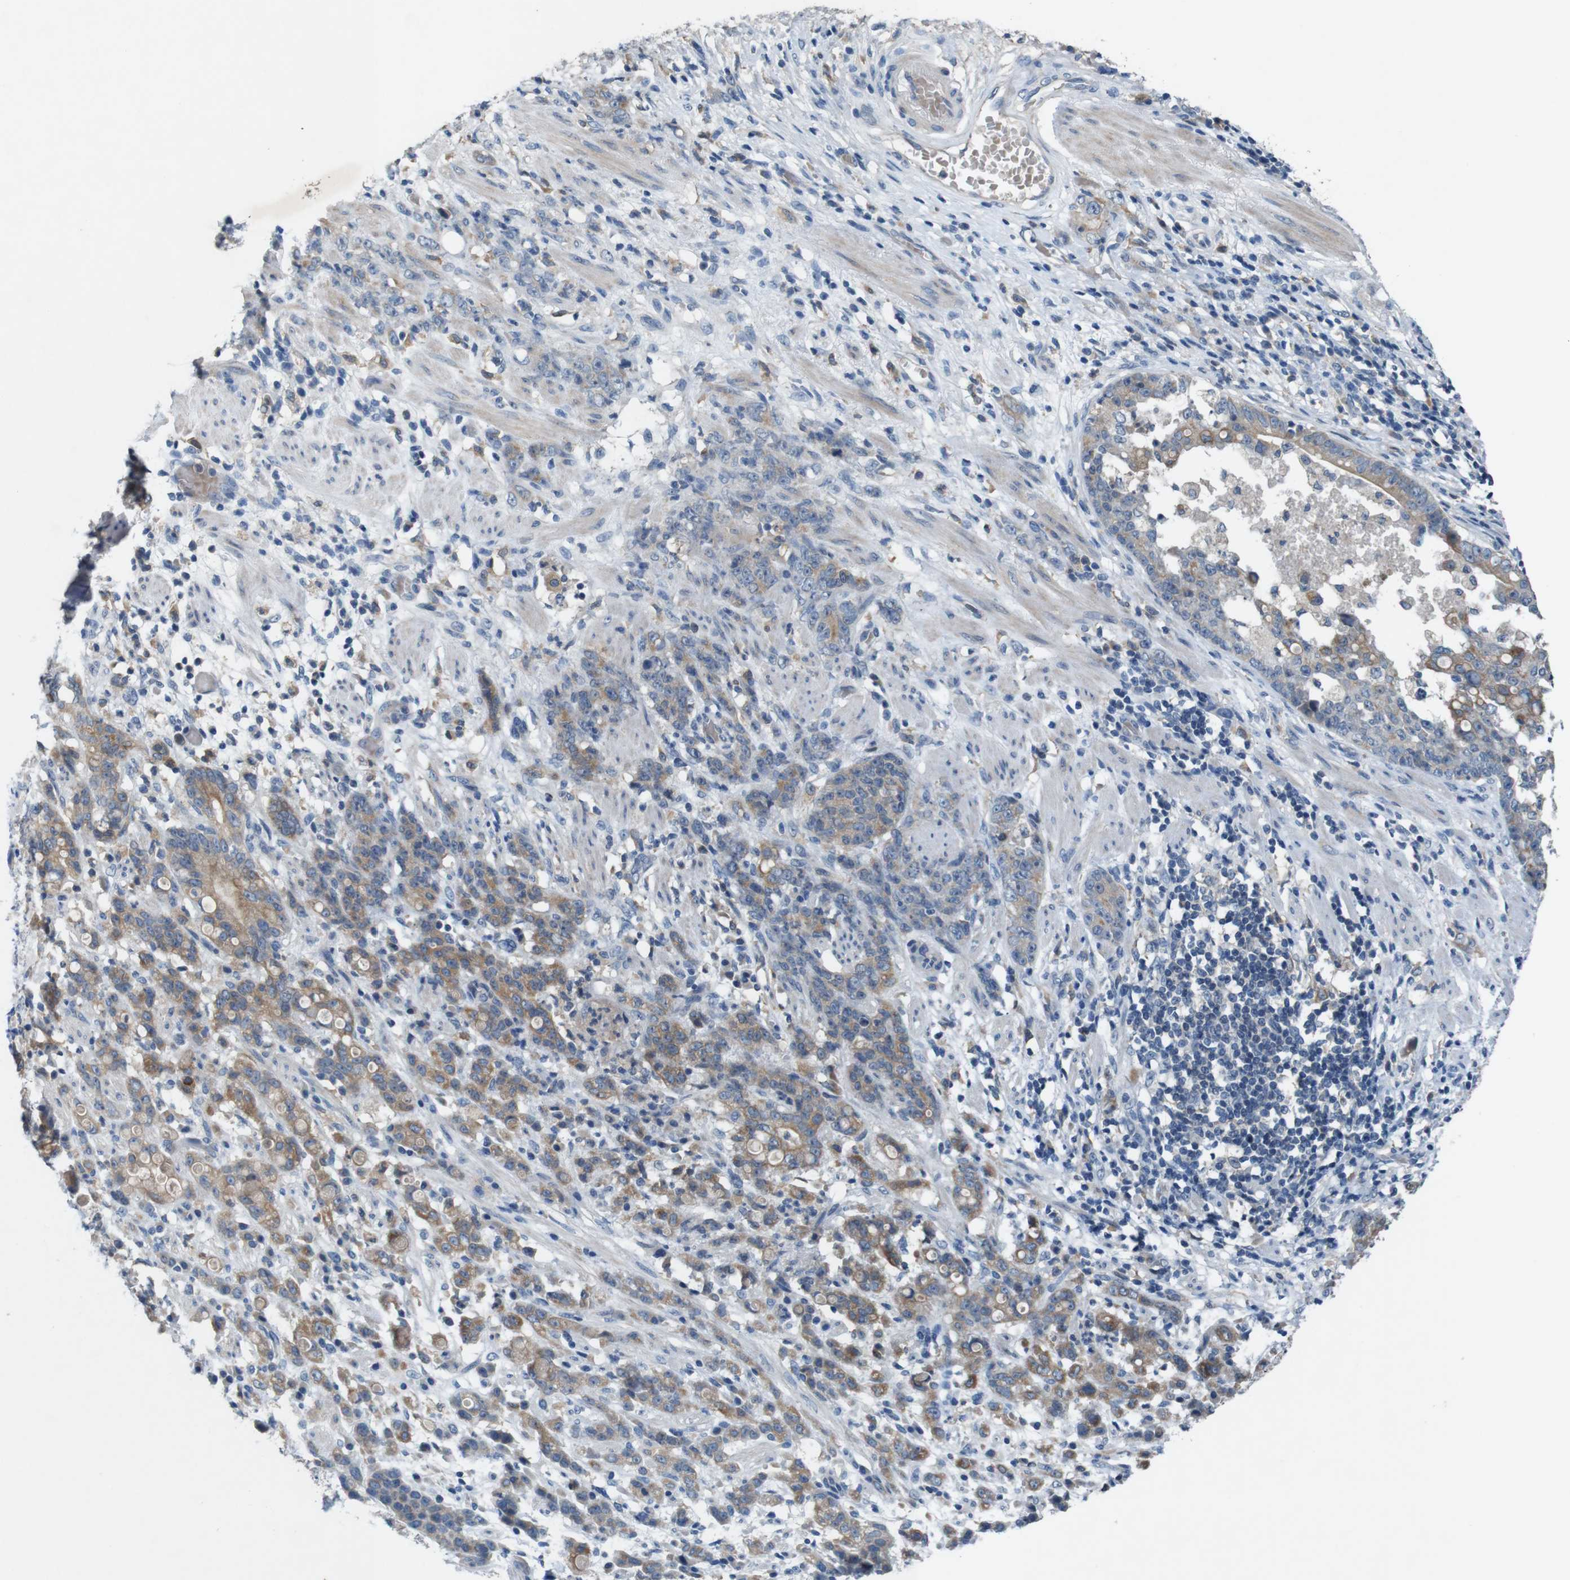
{"staining": {"intensity": "moderate", "quantity": ">75%", "location": "cytoplasmic/membranous"}, "tissue": "stomach cancer", "cell_type": "Tumor cells", "image_type": "cancer", "snomed": [{"axis": "morphology", "description": "Adenocarcinoma, NOS"}, {"axis": "topography", "description": "Stomach, lower"}], "caption": "Immunohistochemical staining of human stomach cancer (adenocarcinoma) shows medium levels of moderate cytoplasmic/membranous positivity in approximately >75% of tumor cells. (brown staining indicates protein expression, while blue staining denotes nuclei).", "gene": "MOGAT3", "patient": {"sex": "male", "age": 88}}